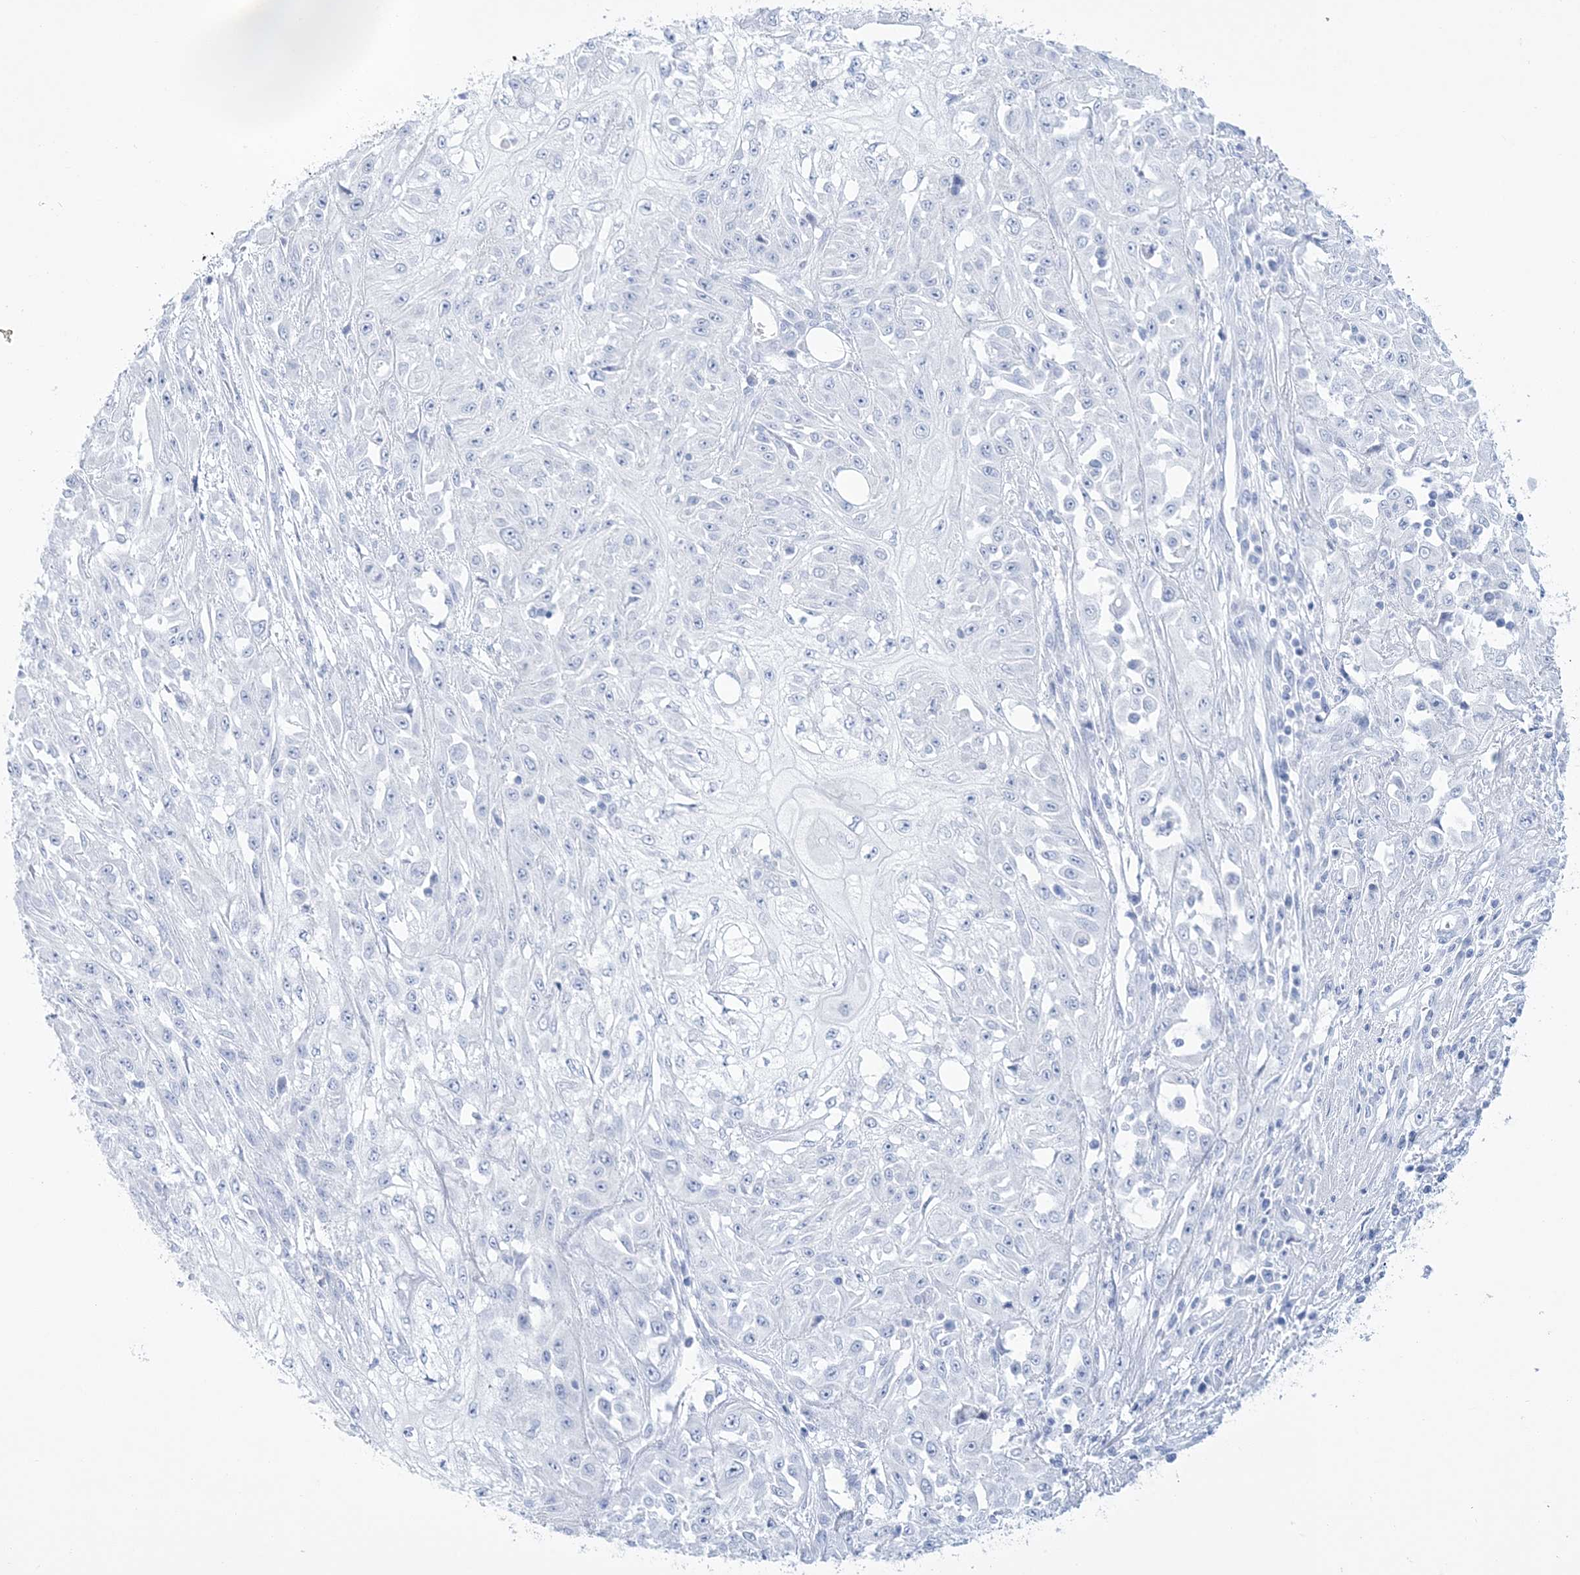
{"staining": {"intensity": "negative", "quantity": "none", "location": "none"}, "tissue": "skin cancer", "cell_type": "Tumor cells", "image_type": "cancer", "snomed": [{"axis": "morphology", "description": "Squamous cell carcinoma, NOS"}, {"axis": "morphology", "description": "Squamous cell carcinoma, metastatic, NOS"}, {"axis": "topography", "description": "Skin"}, {"axis": "topography", "description": "Lymph node"}], "caption": "Photomicrograph shows no significant protein positivity in tumor cells of skin cancer (metastatic squamous cell carcinoma). (DAB (3,3'-diaminobenzidine) immunohistochemistry, high magnification).", "gene": "RBP2", "patient": {"sex": "male", "age": 75}}